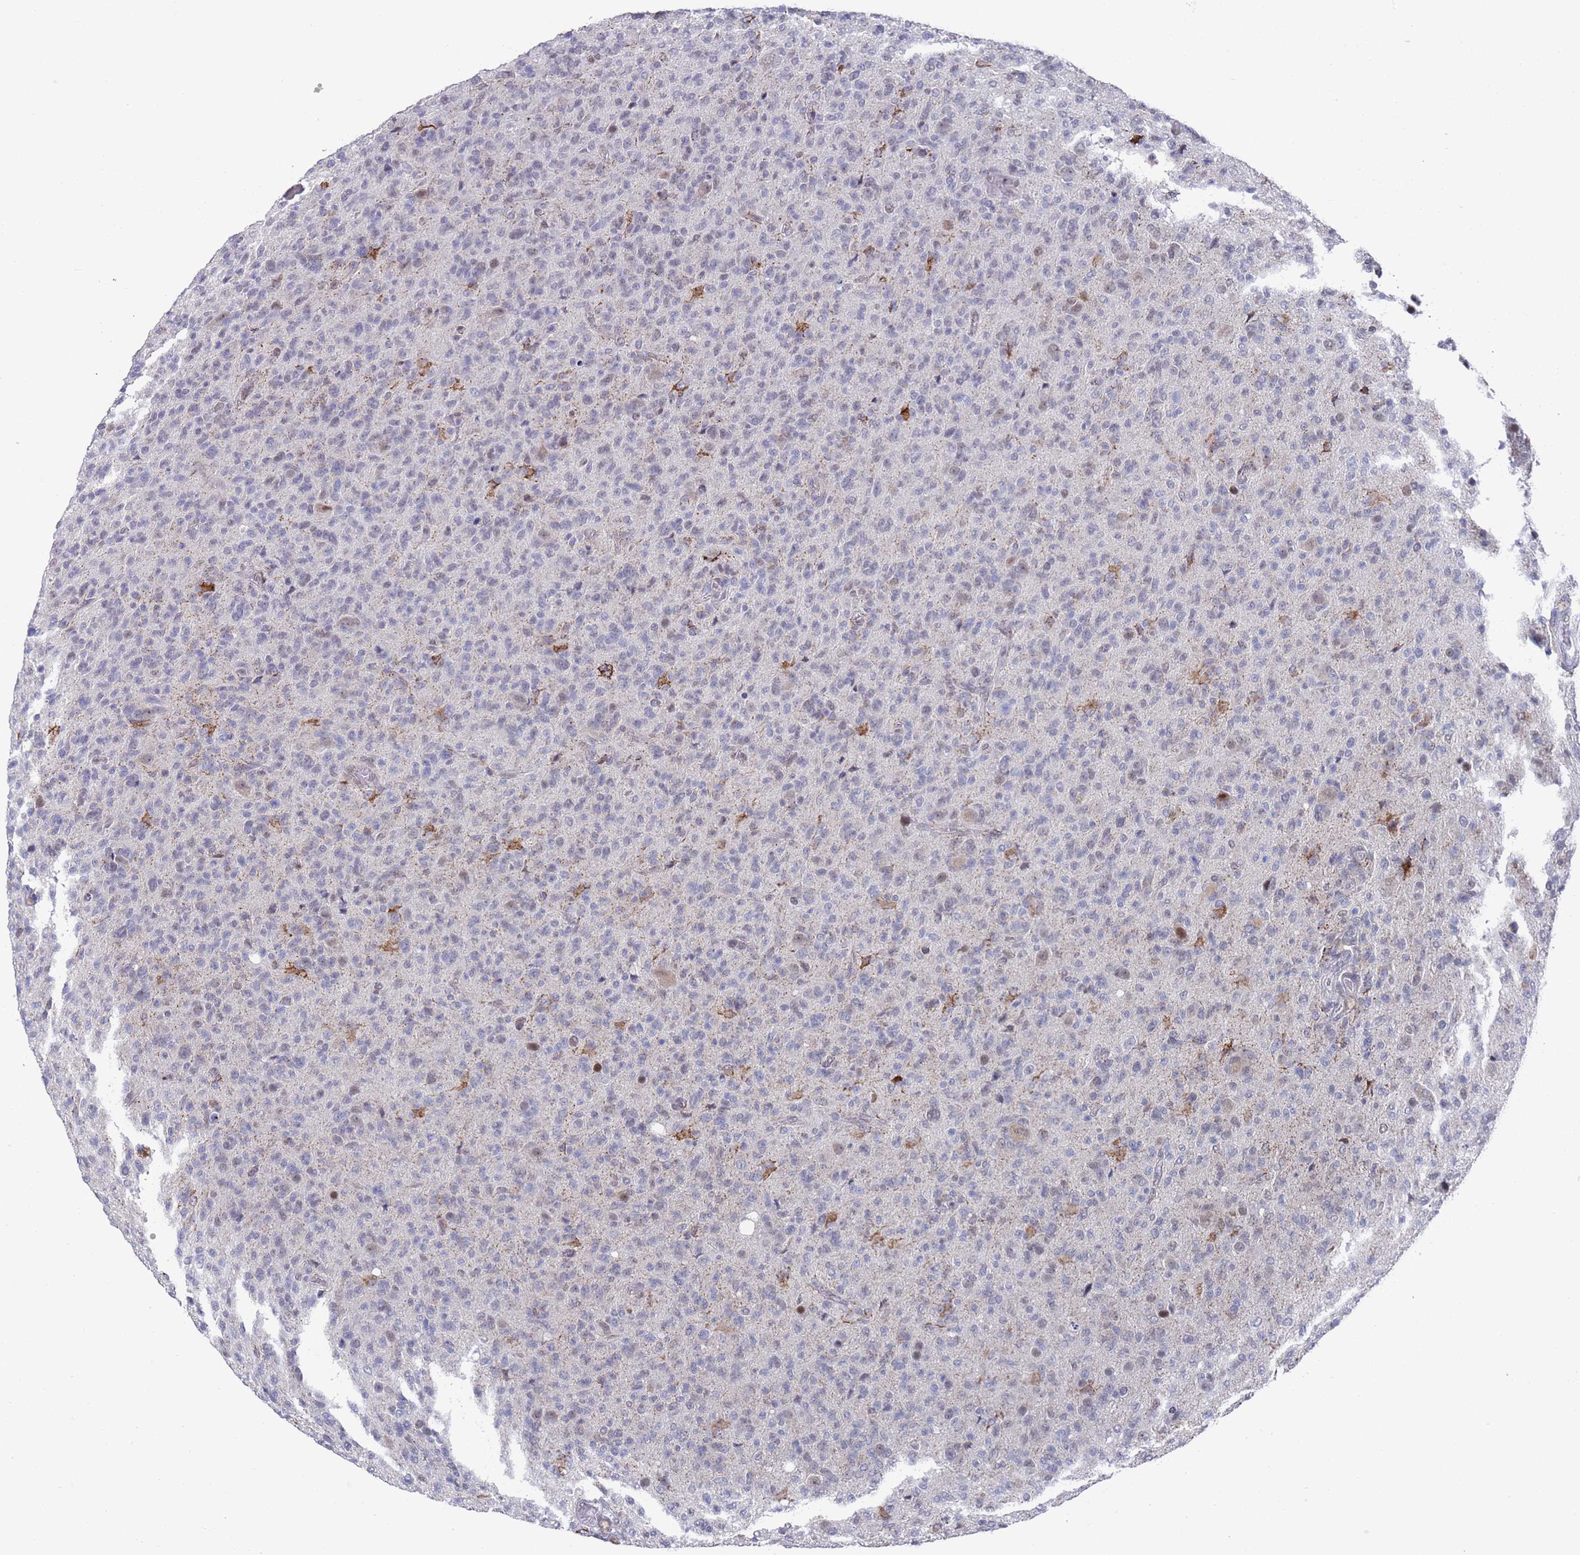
{"staining": {"intensity": "negative", "quantity": "none", "location": "none"}, "tissue": "glioma", "cell_type": "Tumor cells", "image_type": "cancer", "snomed": [{"axis": "morphology", "description": "Glioma, malignant, High grade"}, {"axis": "topography", "description": "Brain"}], "caption": "Tumor cells are negative for protein expression in human glioma.", "gene": "COPS6", "patient": {"sex": "female", "age": 57}}